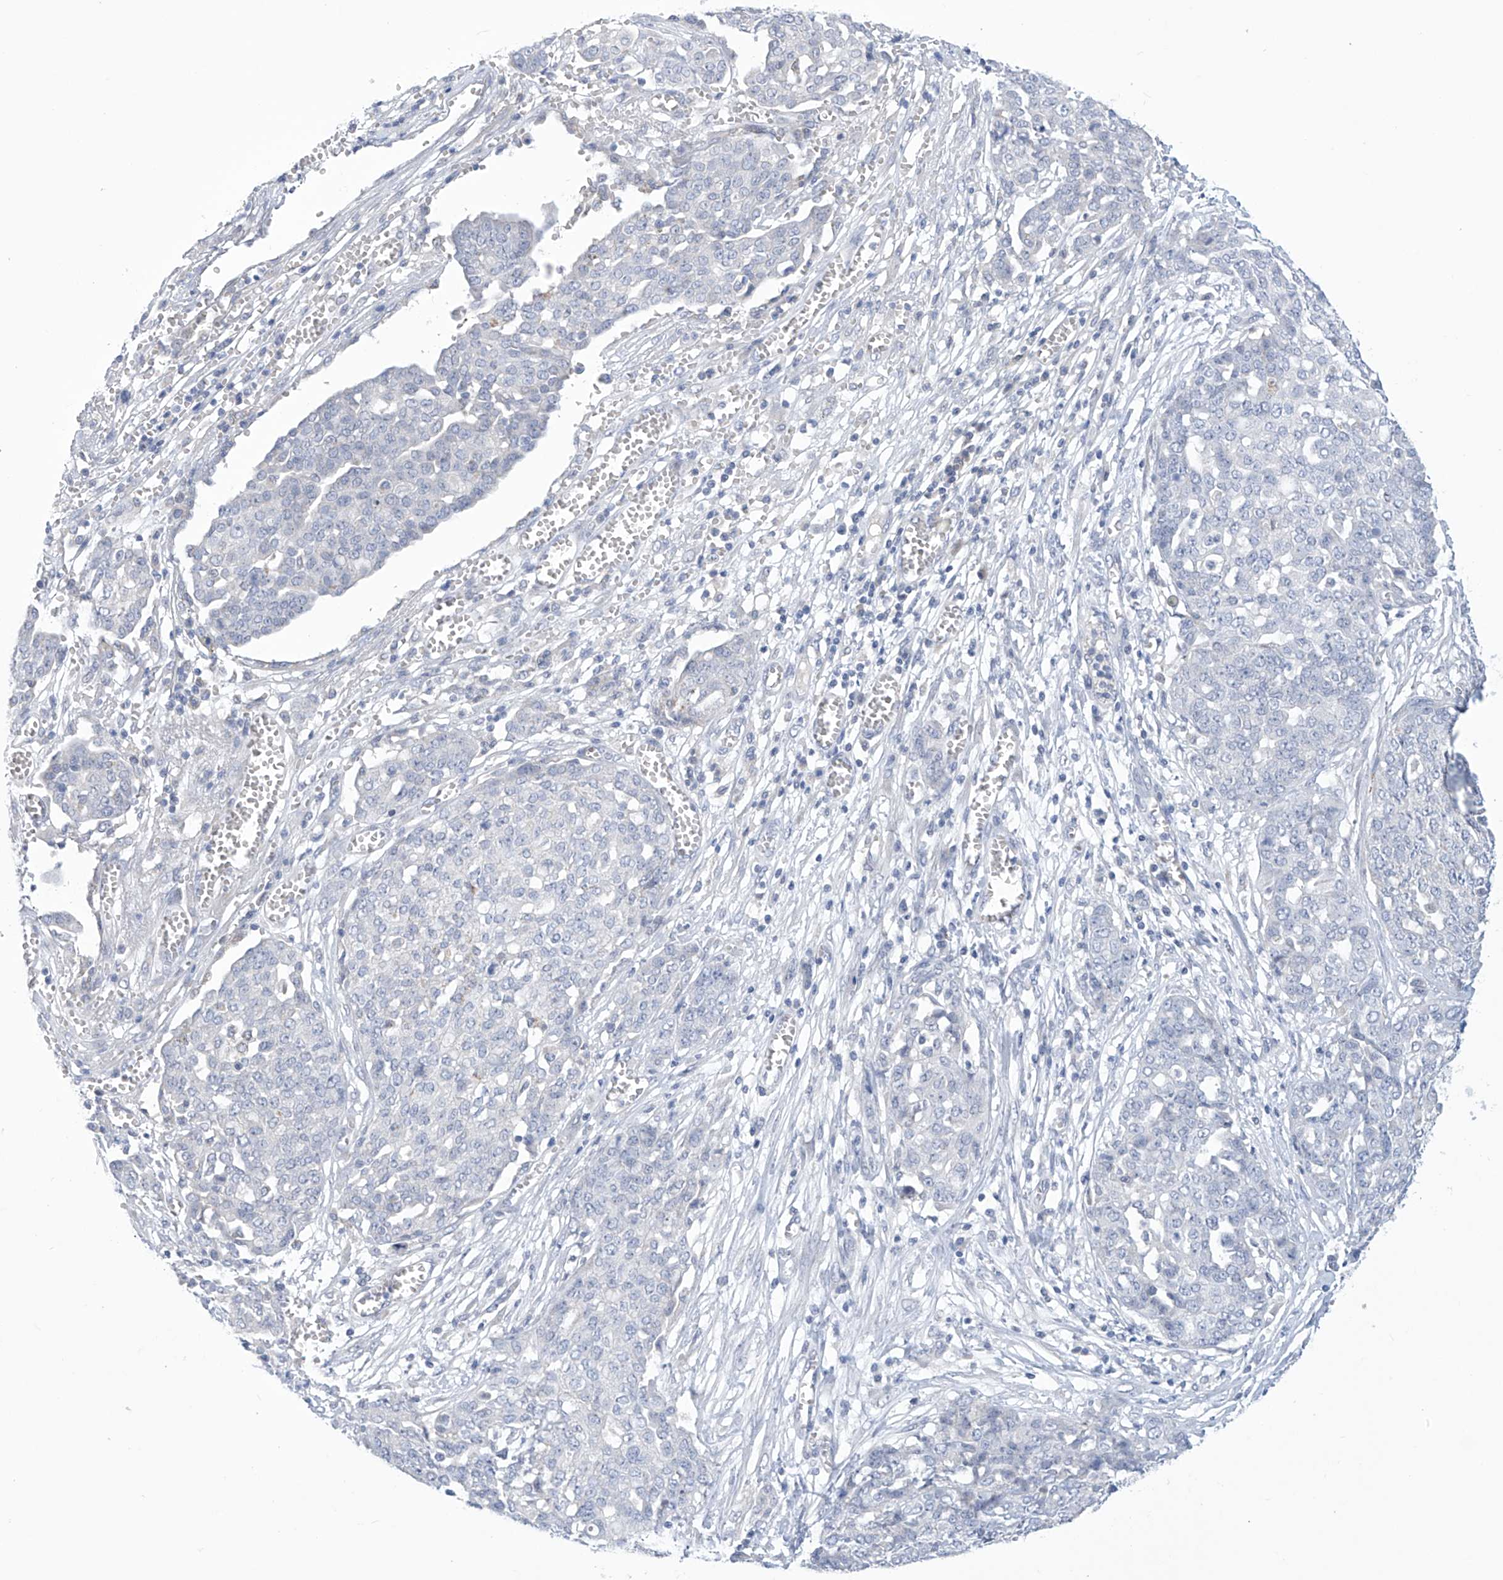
{"staining": {"intensity": "negative", "quantity": "none", "location": "none"}, "tissue": "ovarian cancer", "cell_type": "Tumor cells", "image_type": "cancer", "snomed": [{"axis": "morphology", "description": "Cystadenocarcinoma, serous, NOS"}, {"axis": "topography", "description": "Soft tissue"}, {"axis": "topography", "description": "Ovary"}], "caption": "Tumor cells are negative for protein expression in human serous cystadenocarcinoma (ovarian).", "gene": "IBA57", "patient": {"sex": "female", "age": 57}}